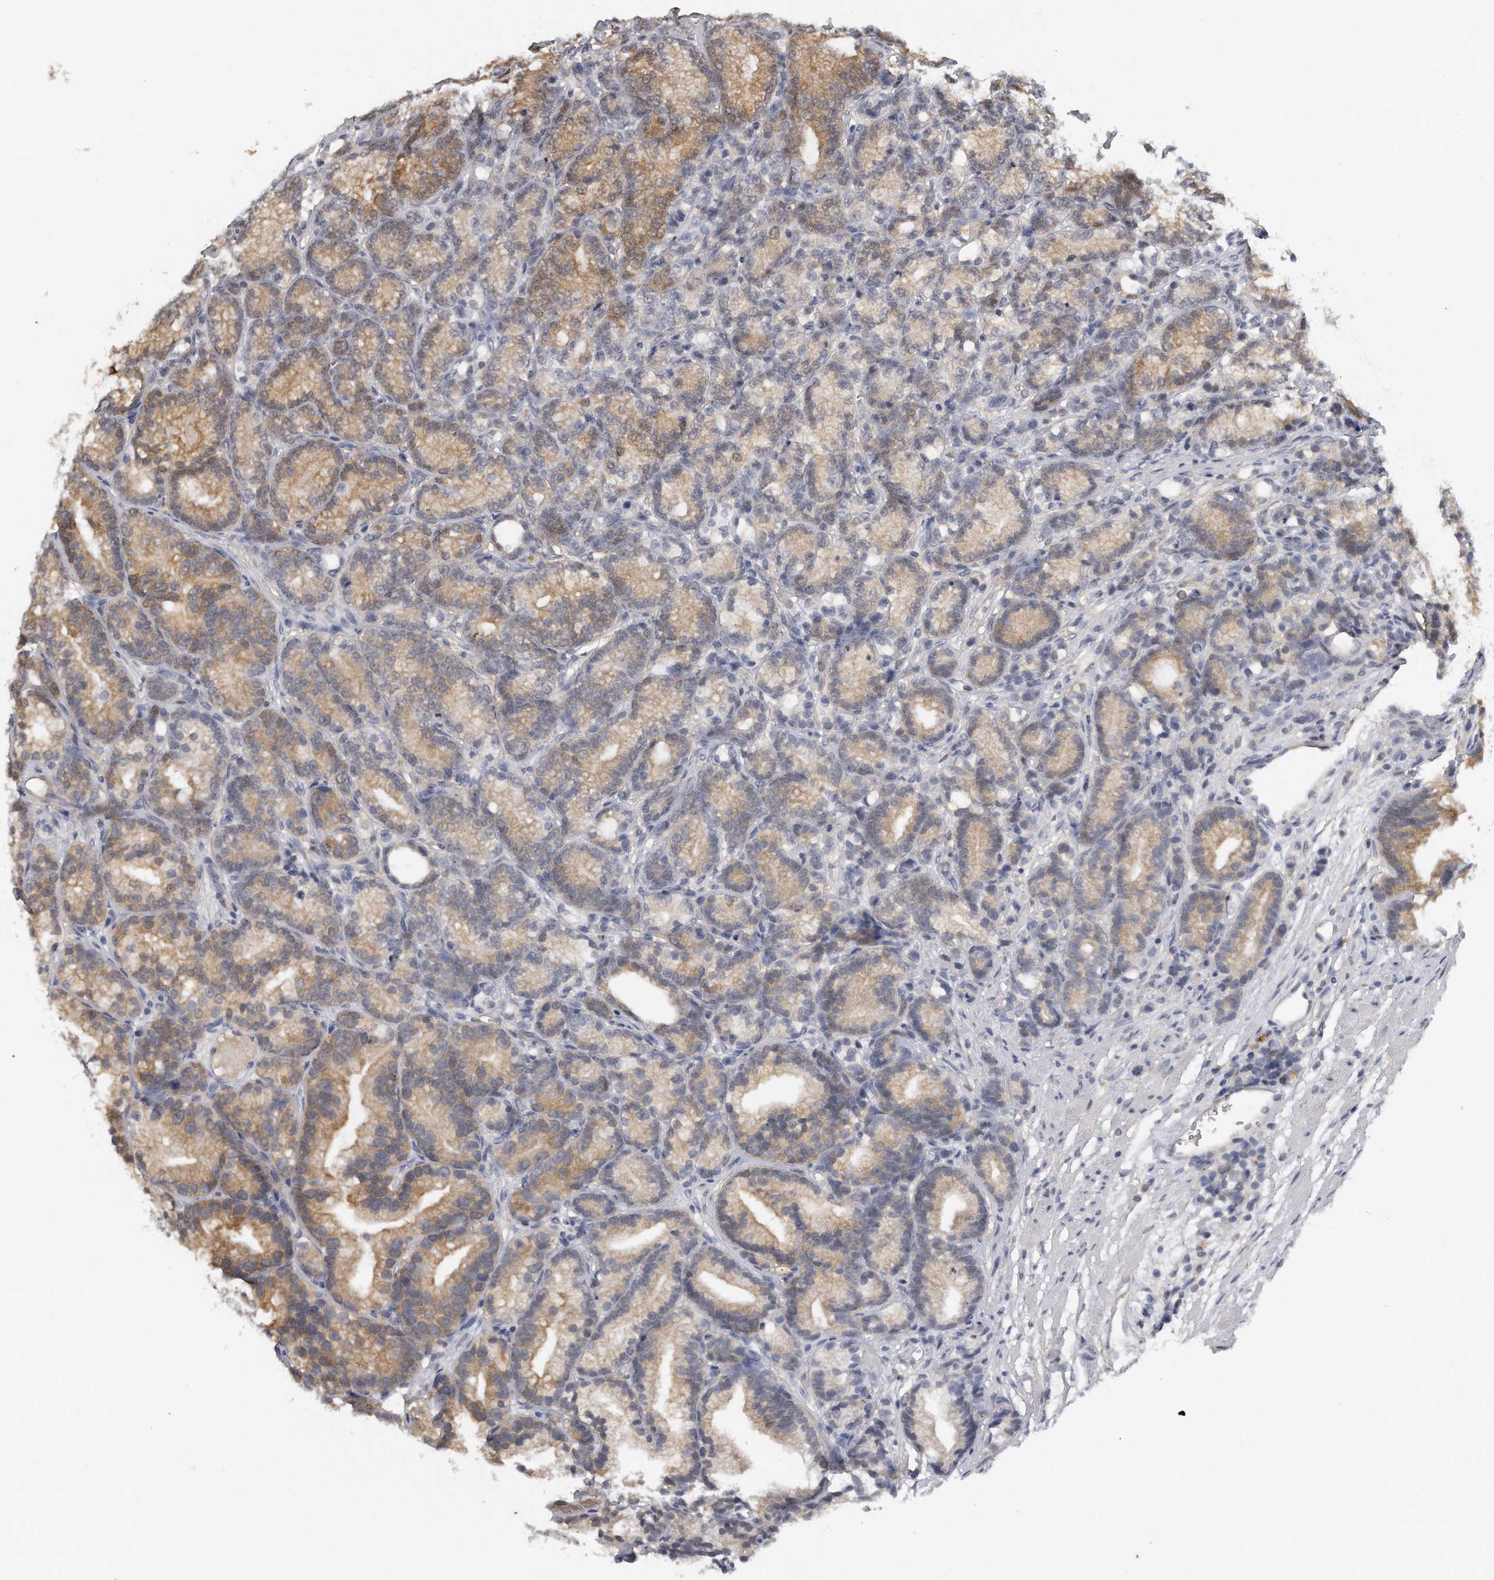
{"staining": {"intensity": "moderate", "quantity": ">75%", "location": "cytoplasmic/membranous"}, "tissue": "prostate cancer", "cell_type": "Tumor cells", "image_type": "cancer", "snomed": [{"axis": "morphology", "description": "Adenocarcinoma, Low grade"}, {"axis": "topography", "description": "Prostate"}], "caption": "Immunohistochemistry (IHC) staining of prostate cancer, which exhibits medium levels of moderate cytoplasmic/membranous expression in about >75% of tumor cells indicating moderate cytoplasmic/membranous protein expression. The staining was performed using DAB (brown) for protein detection and nuclei were counterstained in hematoxylin (blue).", "gene": "CAMK1", "patient": {"sex": "male", "age": 89}}